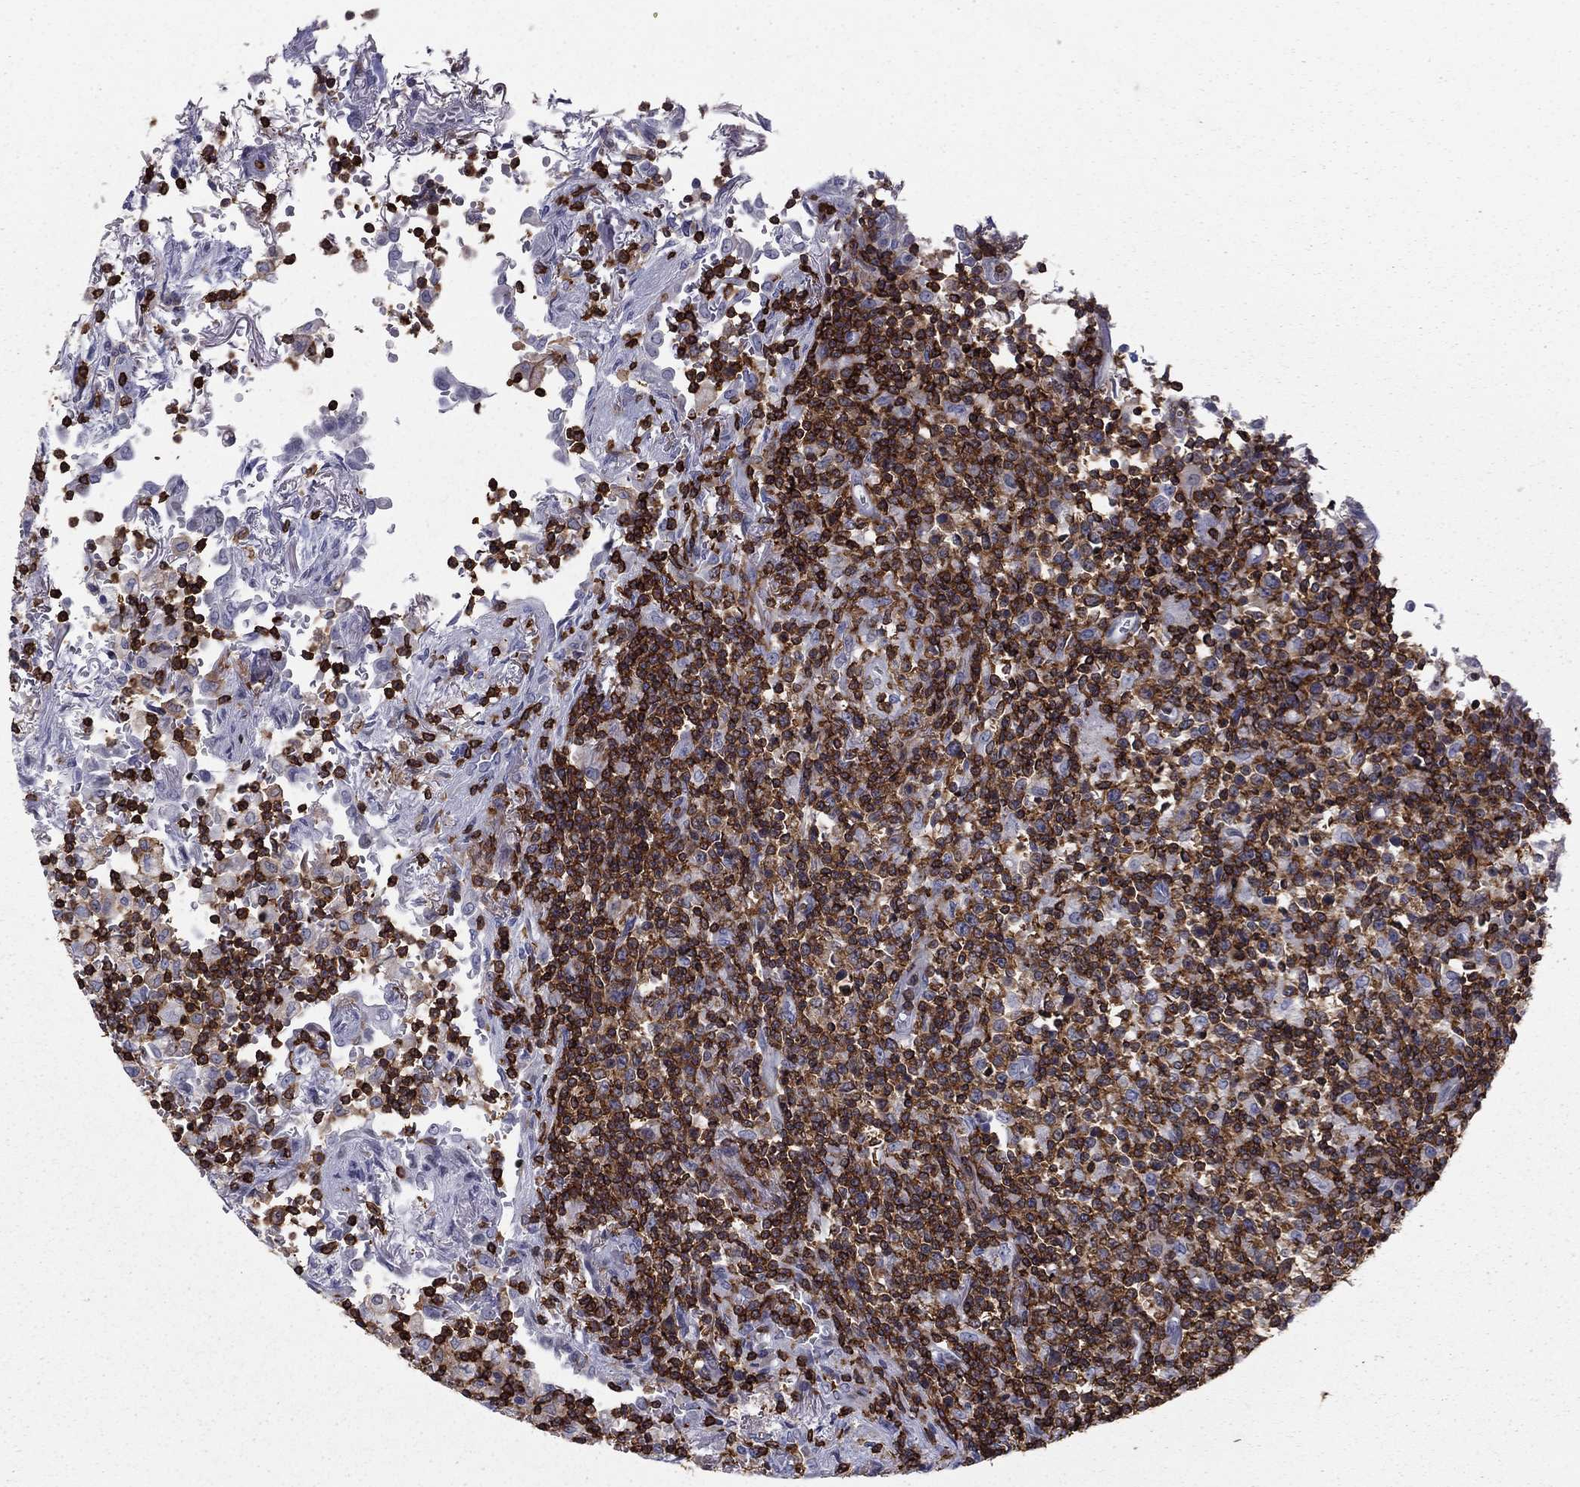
{"staining": {"intensity": "strong", "quantity": ">75%", "location": "cytoplasmic/membranous"}, "tissue": "lymphoma", "cell_type": "Tumor cells", "image_type": "cancer", "snomed": [{"axis": "morphology", "description": "Malignant lymphoma, non-Hodgkin's type, High grade"}, {"axis": "topography", "description": "Lung"}], "caption": "This photomicrograph displays malignant lymphoma, non-Hodgkin's type (high-grade) stained with IHC to label a protein in brown. The cytoplasmic/membranous of tumor cells show strong positivity for the protein. Nuclei are counter-stained blue.", "gene": "ARHGAP27", "patient": {"sex": "male", "age": 79}}